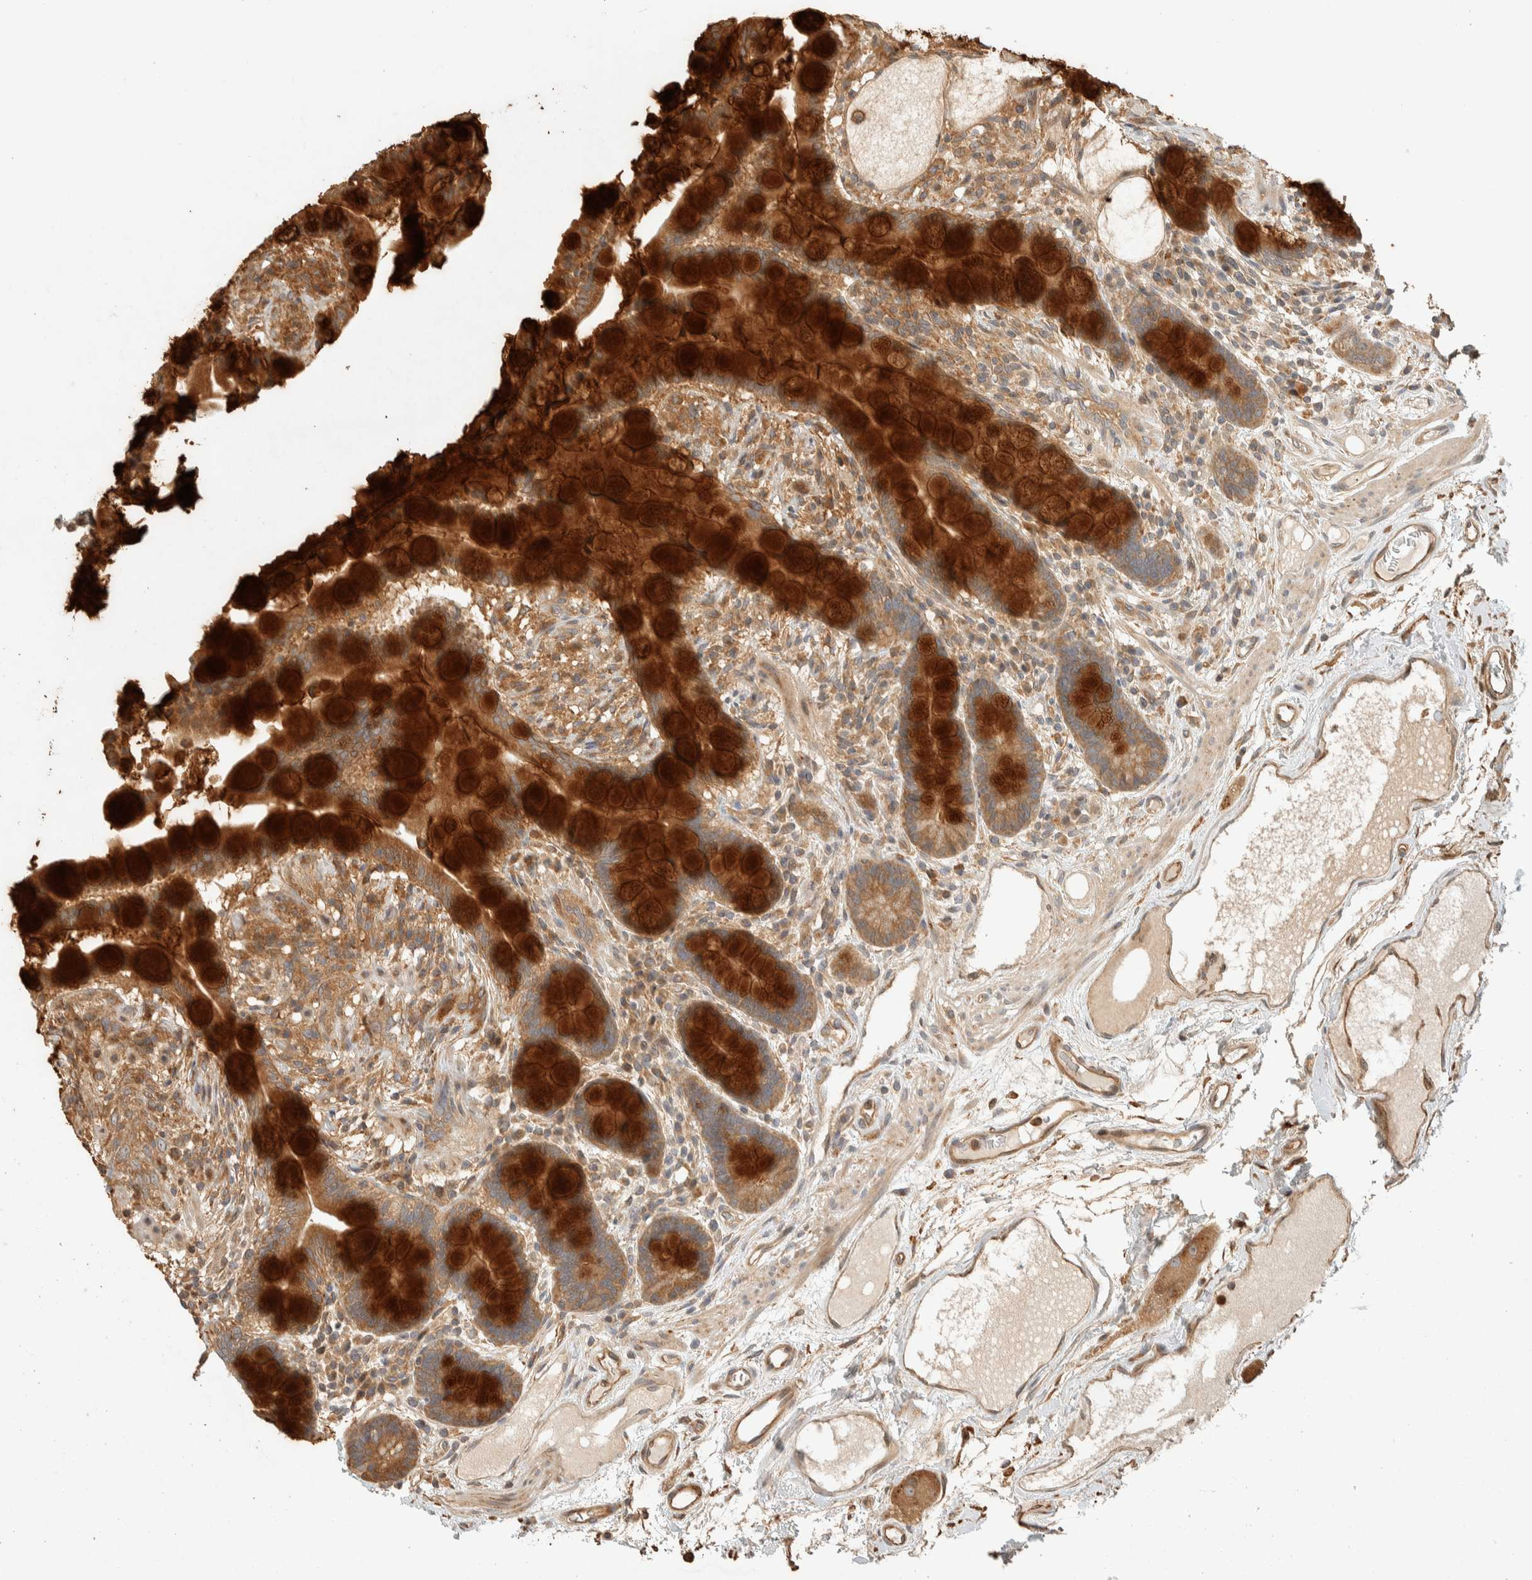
{"staining": {"intensity": "moderate", "quantity": ">75%", "location": "cytoplasmic/membranous"}, "tissue": "colon", "cell_type": "Endothelial cells", "image_type": "normal", "snomed": [{"axis": "morphology", "description": "Normal tissue, NOS"}, {"axis": "topography", "description": "Colon"}], "caption": "Immunohistochemistry micrograph of unremarkable colon: human colon stained using immunohistochemistry (IHC) reveals medium levels of moderate protein expression localized specifically in the cytoplasmic/membranous of endothelial cells, appearing as a cytoplasmic/membranous brown color.", "gene": "EXOC7", "patient": {"sex": "male", "age": 73}}